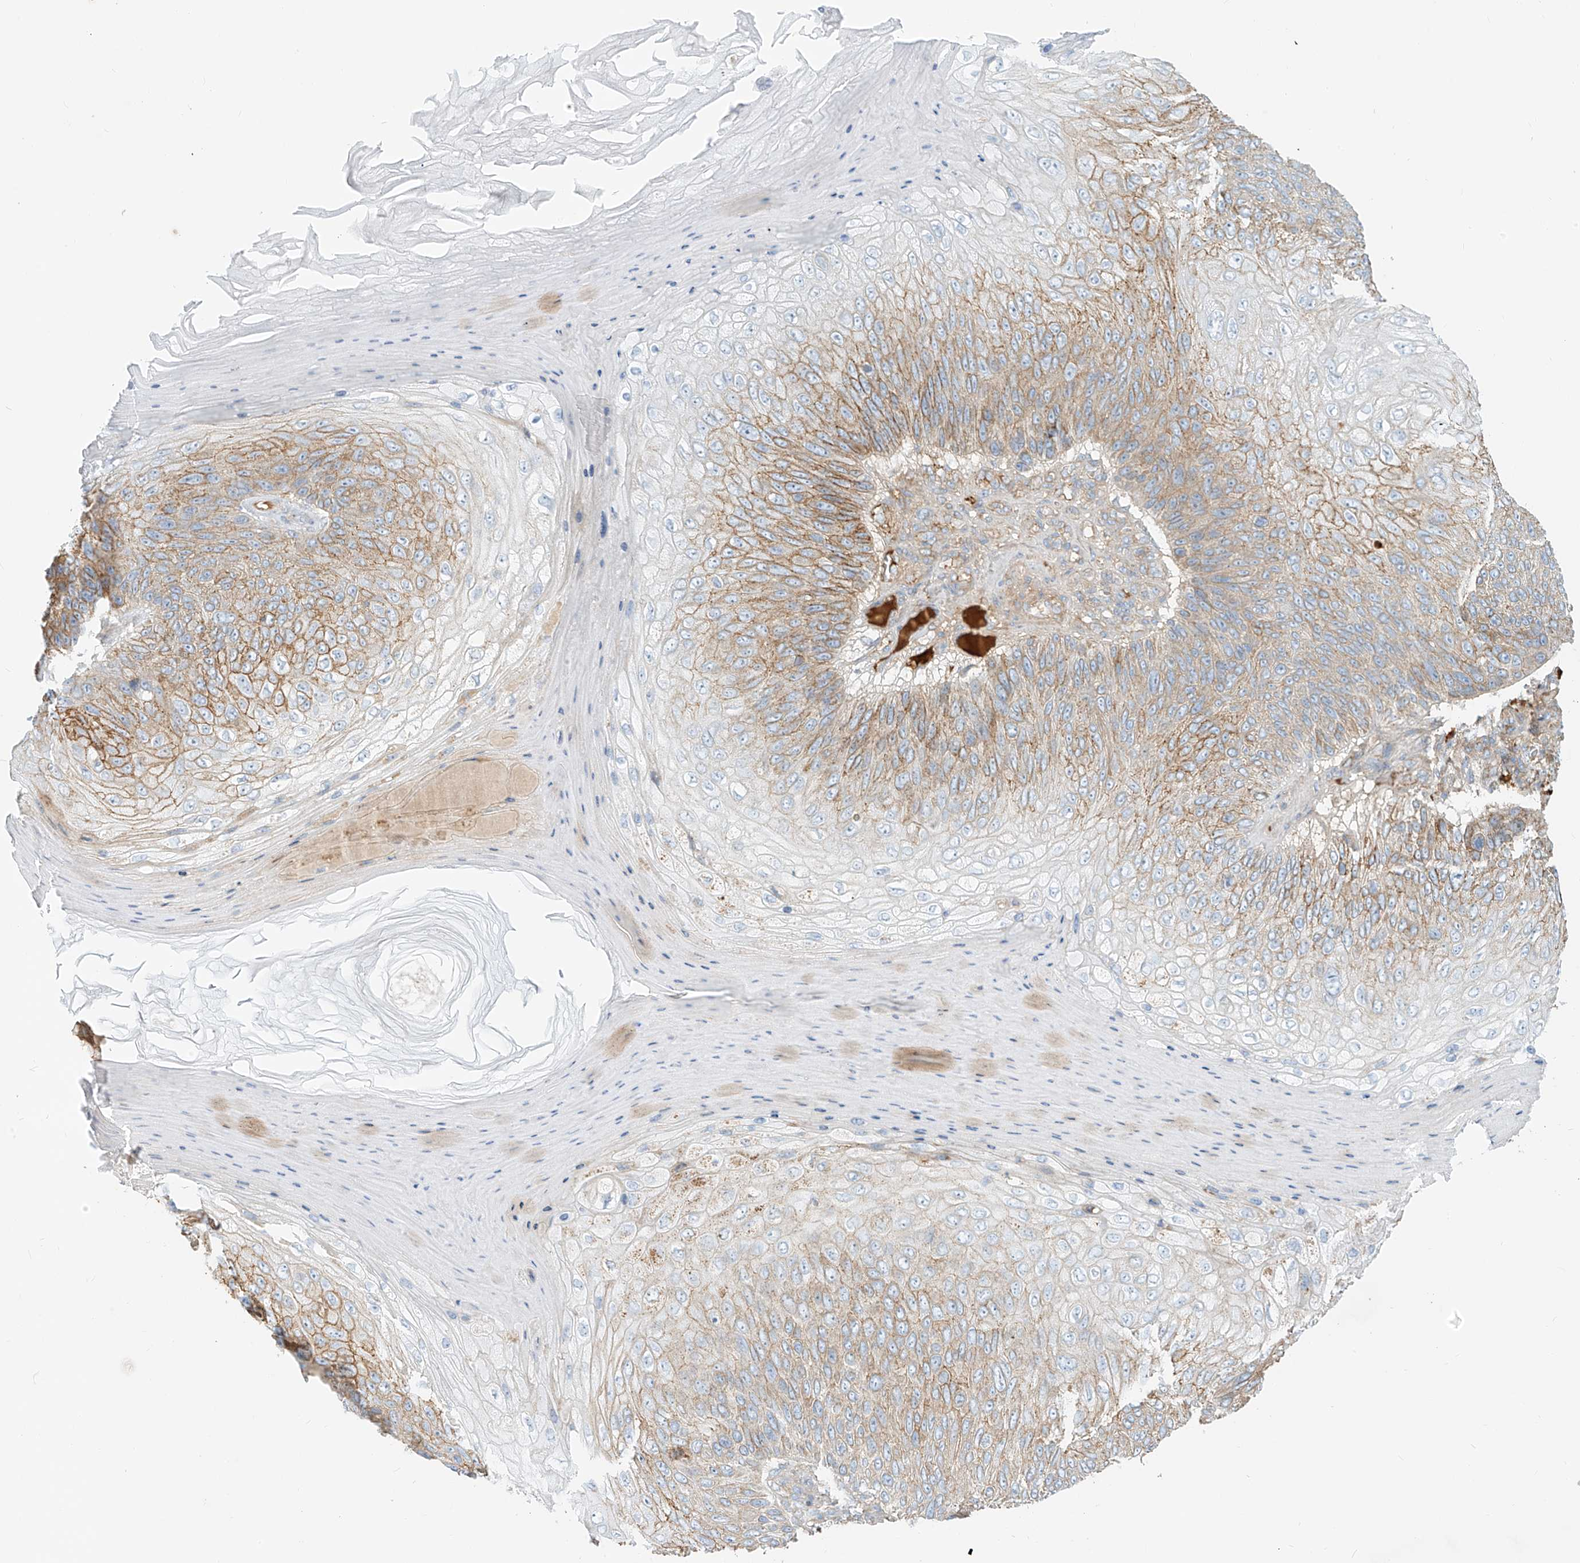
{"staining": {"intensity": "moderate", "quantity": ">75%", "location": "cytoplasmic/membranous"}, "tissue": "skin cancer", "cell_type": "Tumor cells", "image_type": "cancer", "snomed": [{"axis": "morphology", "description": "Squamous cell carcinoma, NOS"}, {"axis": "topography", "description": "Skin"}], "caption": "Immunohistochemistry histopathology image of human squamous cell carcinoma (skin) stained for a protein (brown), which exhibits medium levels of moderate cytoplasmic/membranous positivity in approximately >75% of tumor cells.", "gene": "OCSTAMP", "patient": {"sex": "female", "age": 88}}